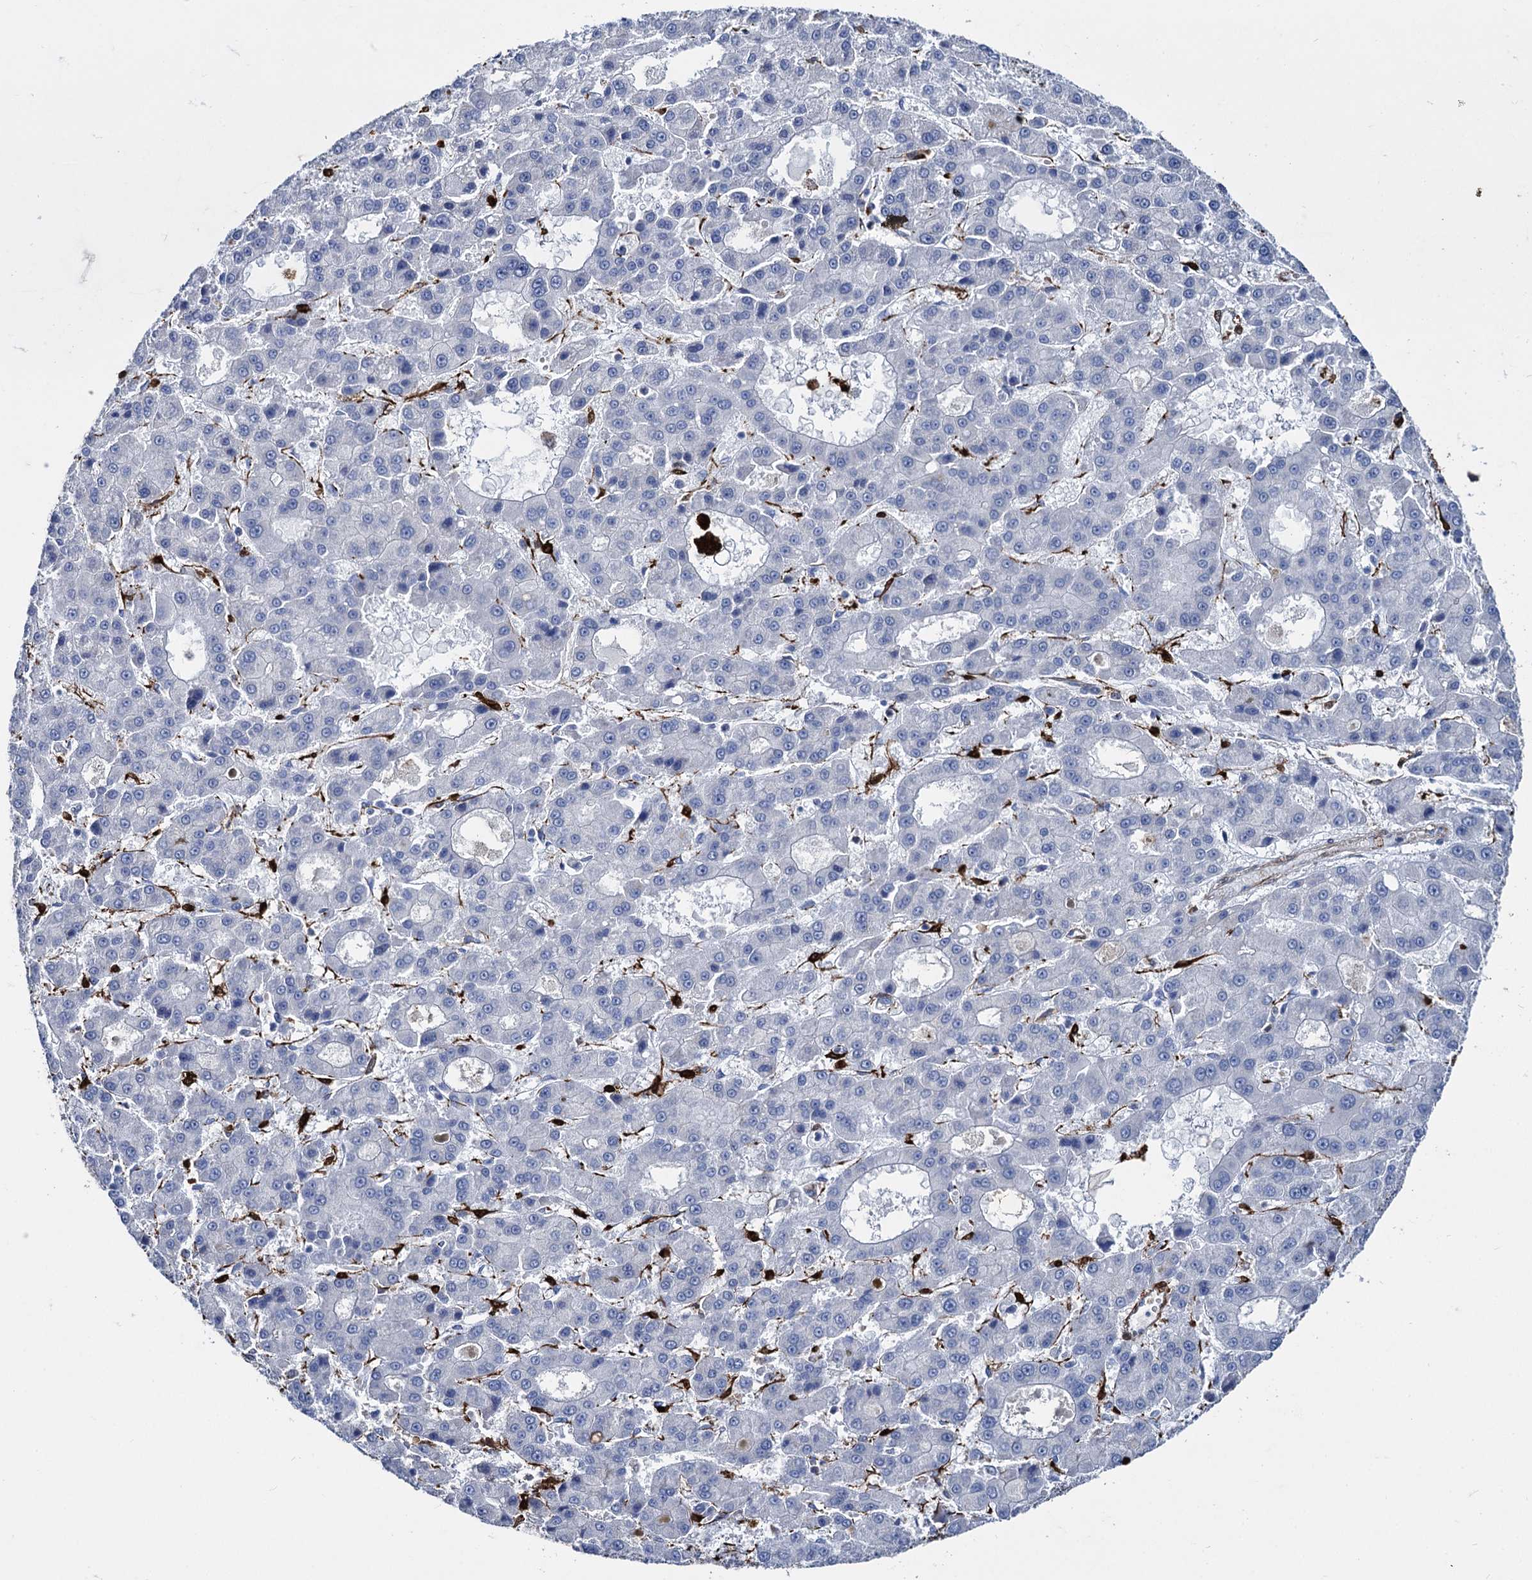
{"staining": {"intensity": "negative", "quantity": "none", "location": "none"}, "tissue": "liver cancer", "cell_type": "Tumor cells", "image_type": "cancer", "snomed": [{"axis": "morphology", "description": "Carcinoma, Hepatocellular, NOS"}, {"axis": "topography", "description": "Liver"}], "caption": "An IHC image of liver cancer (hepatocellular carcinoma) is shown. There is no staining in tumor cells of liver cancer (hepatocellular carcinoma).", "gene": "FABP5", "patient": {"sex": "male", "age": 70}}